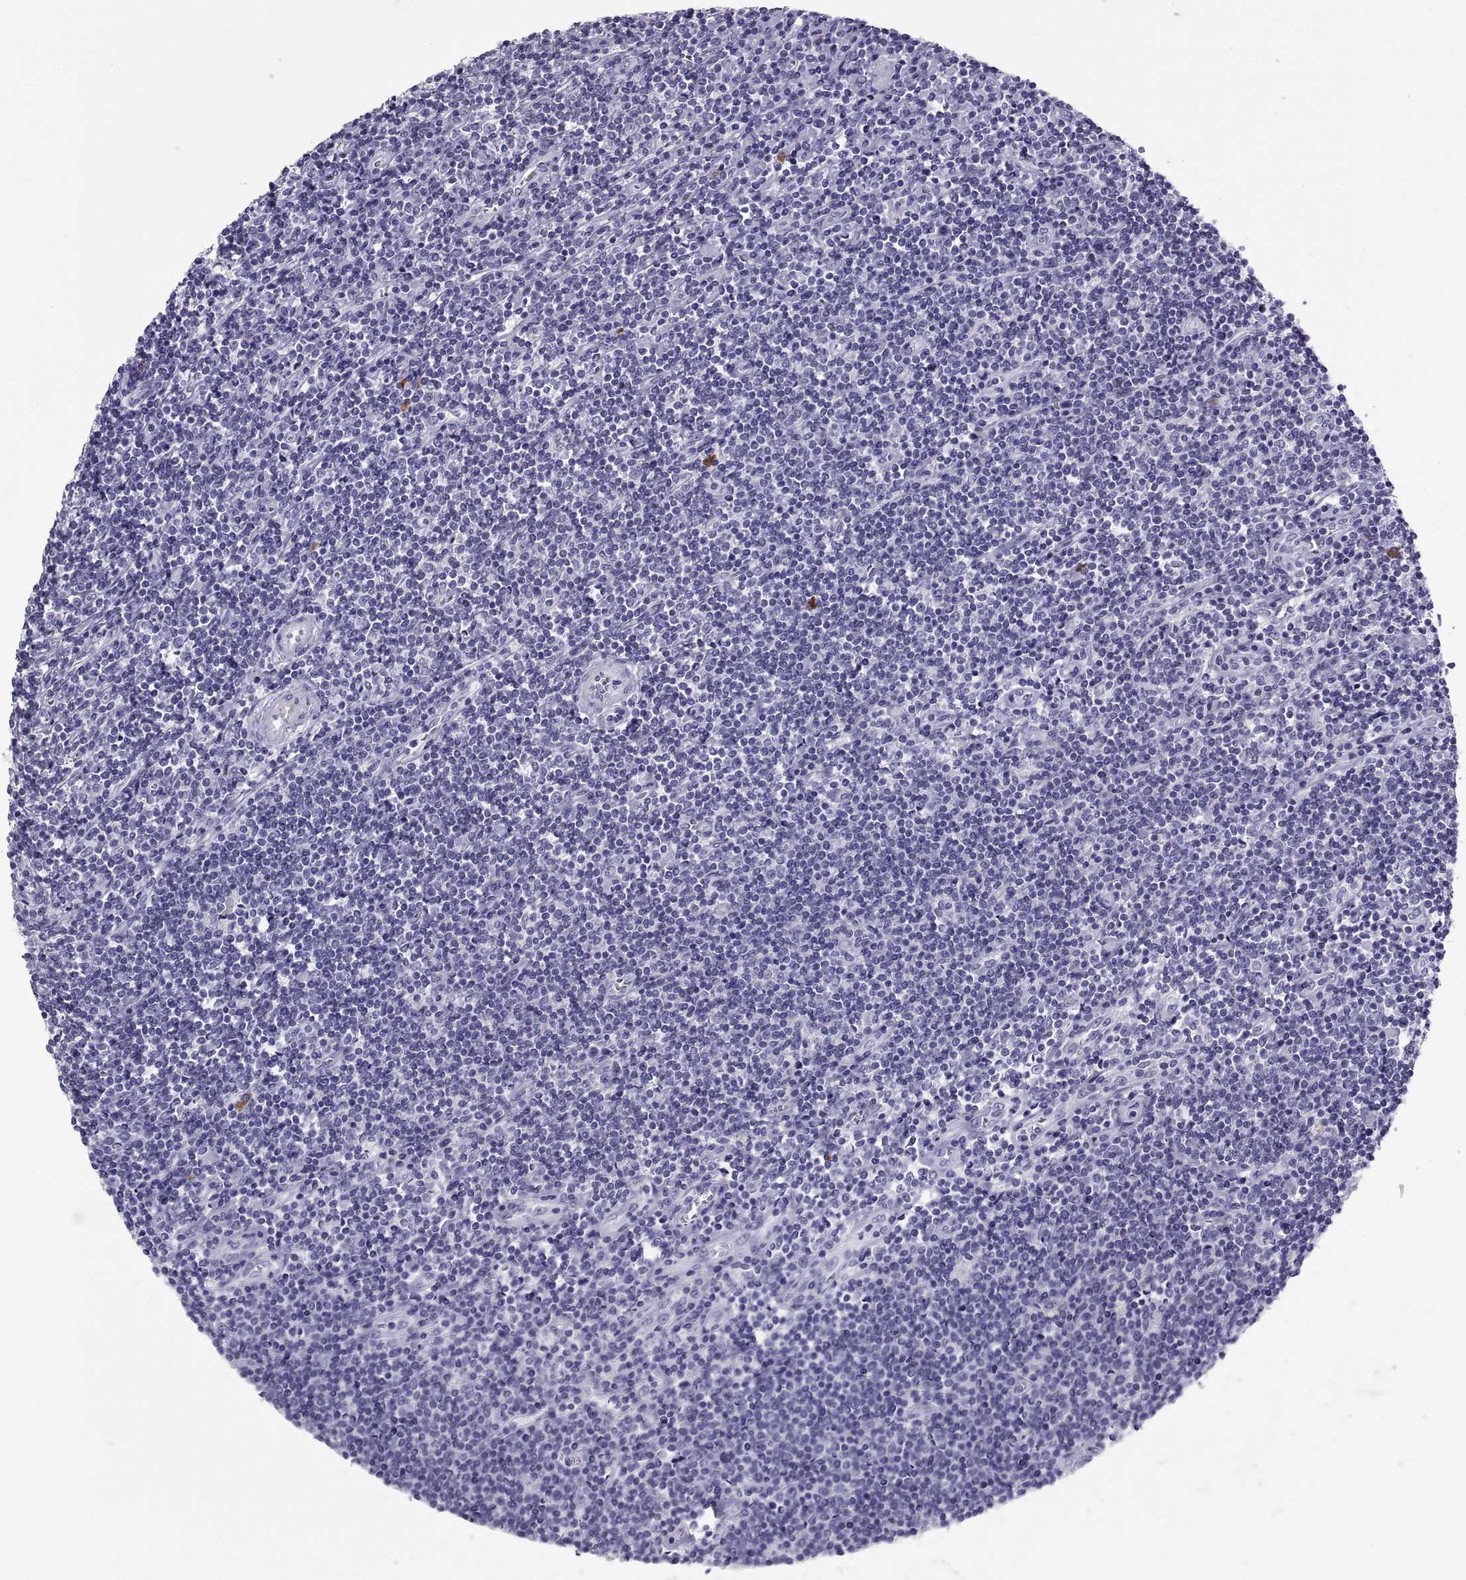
{"staining": {"intensity": "negative", "quantity": "none", "location": "none"}, "tissue": "lymphoma", "cell_type": "Tumor cells", "image_type": "cancer", "snomed": [{"axis": "morphology", "description": "Hodgkin's disease, NOS"}, {"axis": "topography", "description": "Lymph node"}], "caption": "Photomicrograph shows no significant protein staining in tumor cells of lymphoma.", "gene": "CT47A10", "patient": {"sex": "male", "age": 40}}